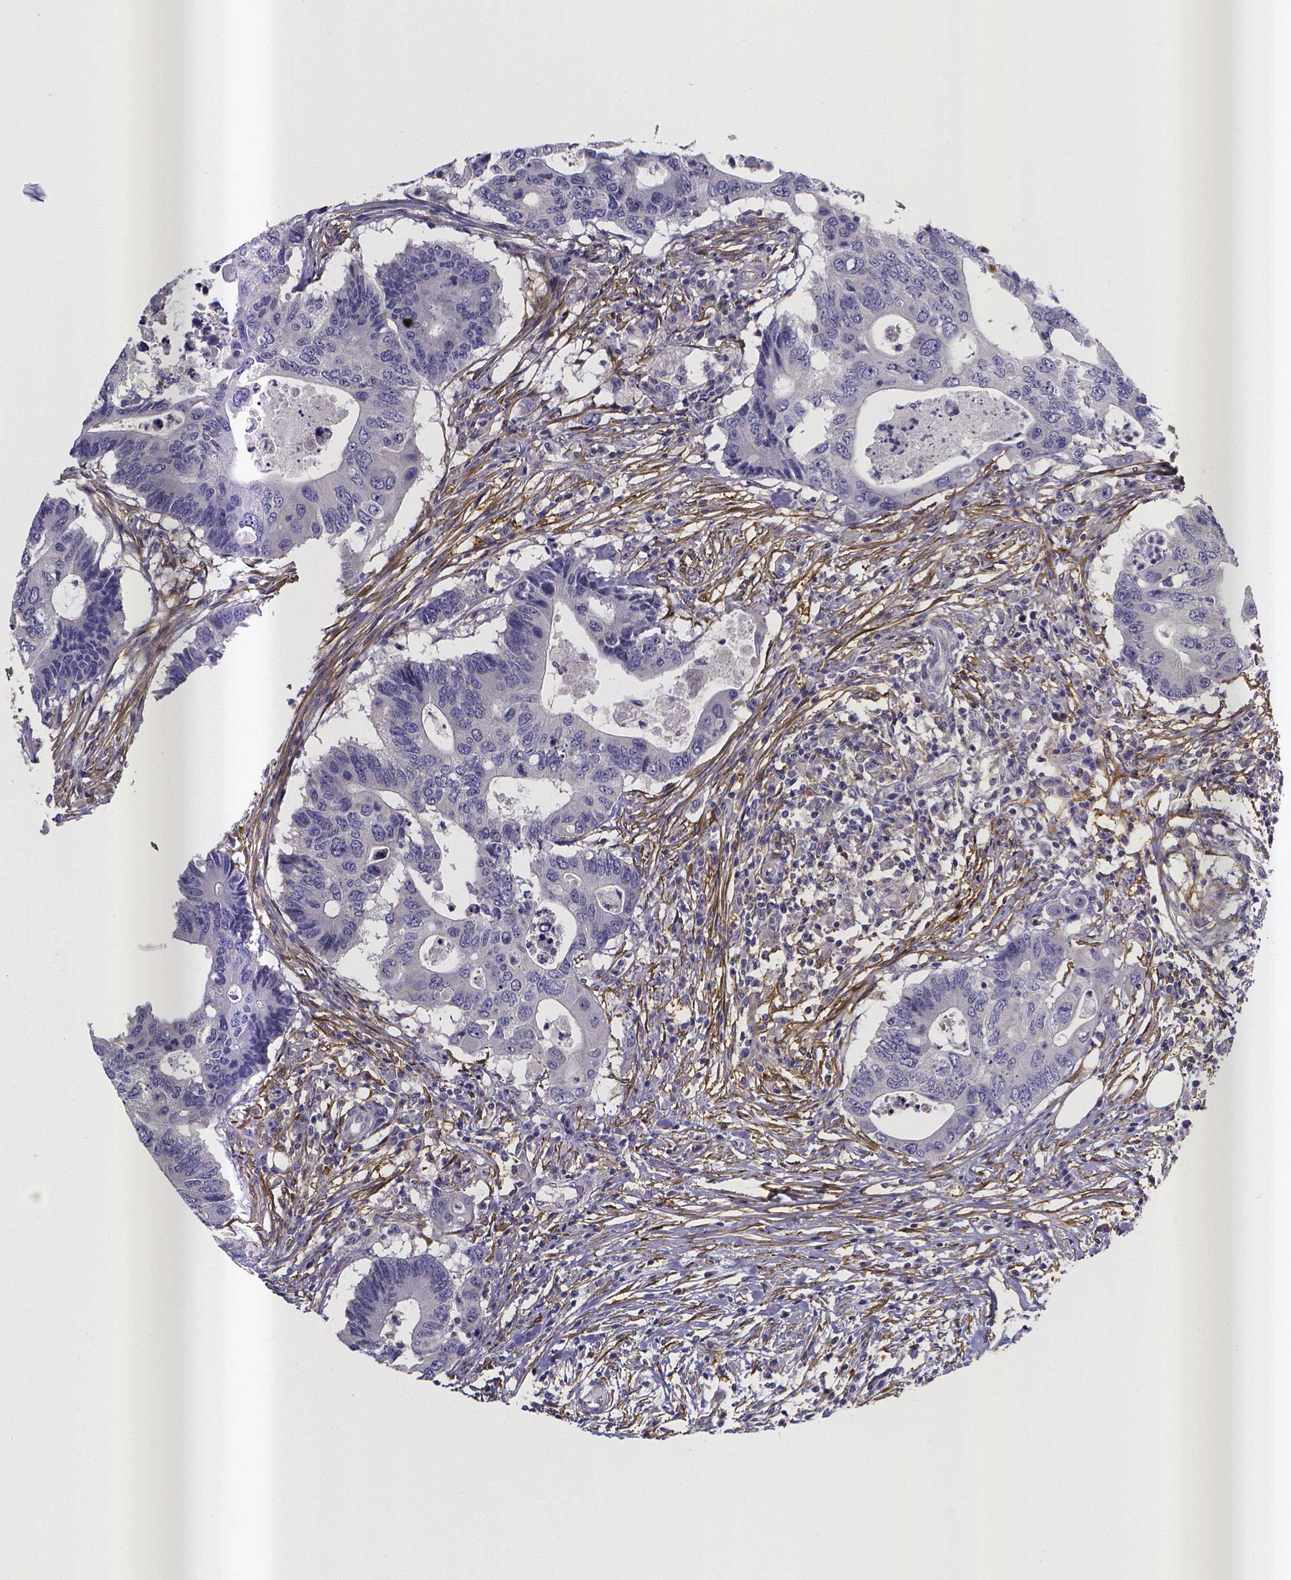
{"staining": {"intensity": "negative", "quantity": "none", "location": "none"}, "tissue": "colorectal cancer", "cell_type": "Tumor cells", "image_type": "cancer", "snomed": [{"axis": "morphology", "description": "Adenocarcinoma, NOS"}, {"axis": "topography", "description": "Colon"}], "caption": "This is an immunohistochemistry photomicrograph of colorectal cancer. There is no positivity in tumor cells.", "gene": "RERG", "patient": {"sex": "male", "age": 71}}